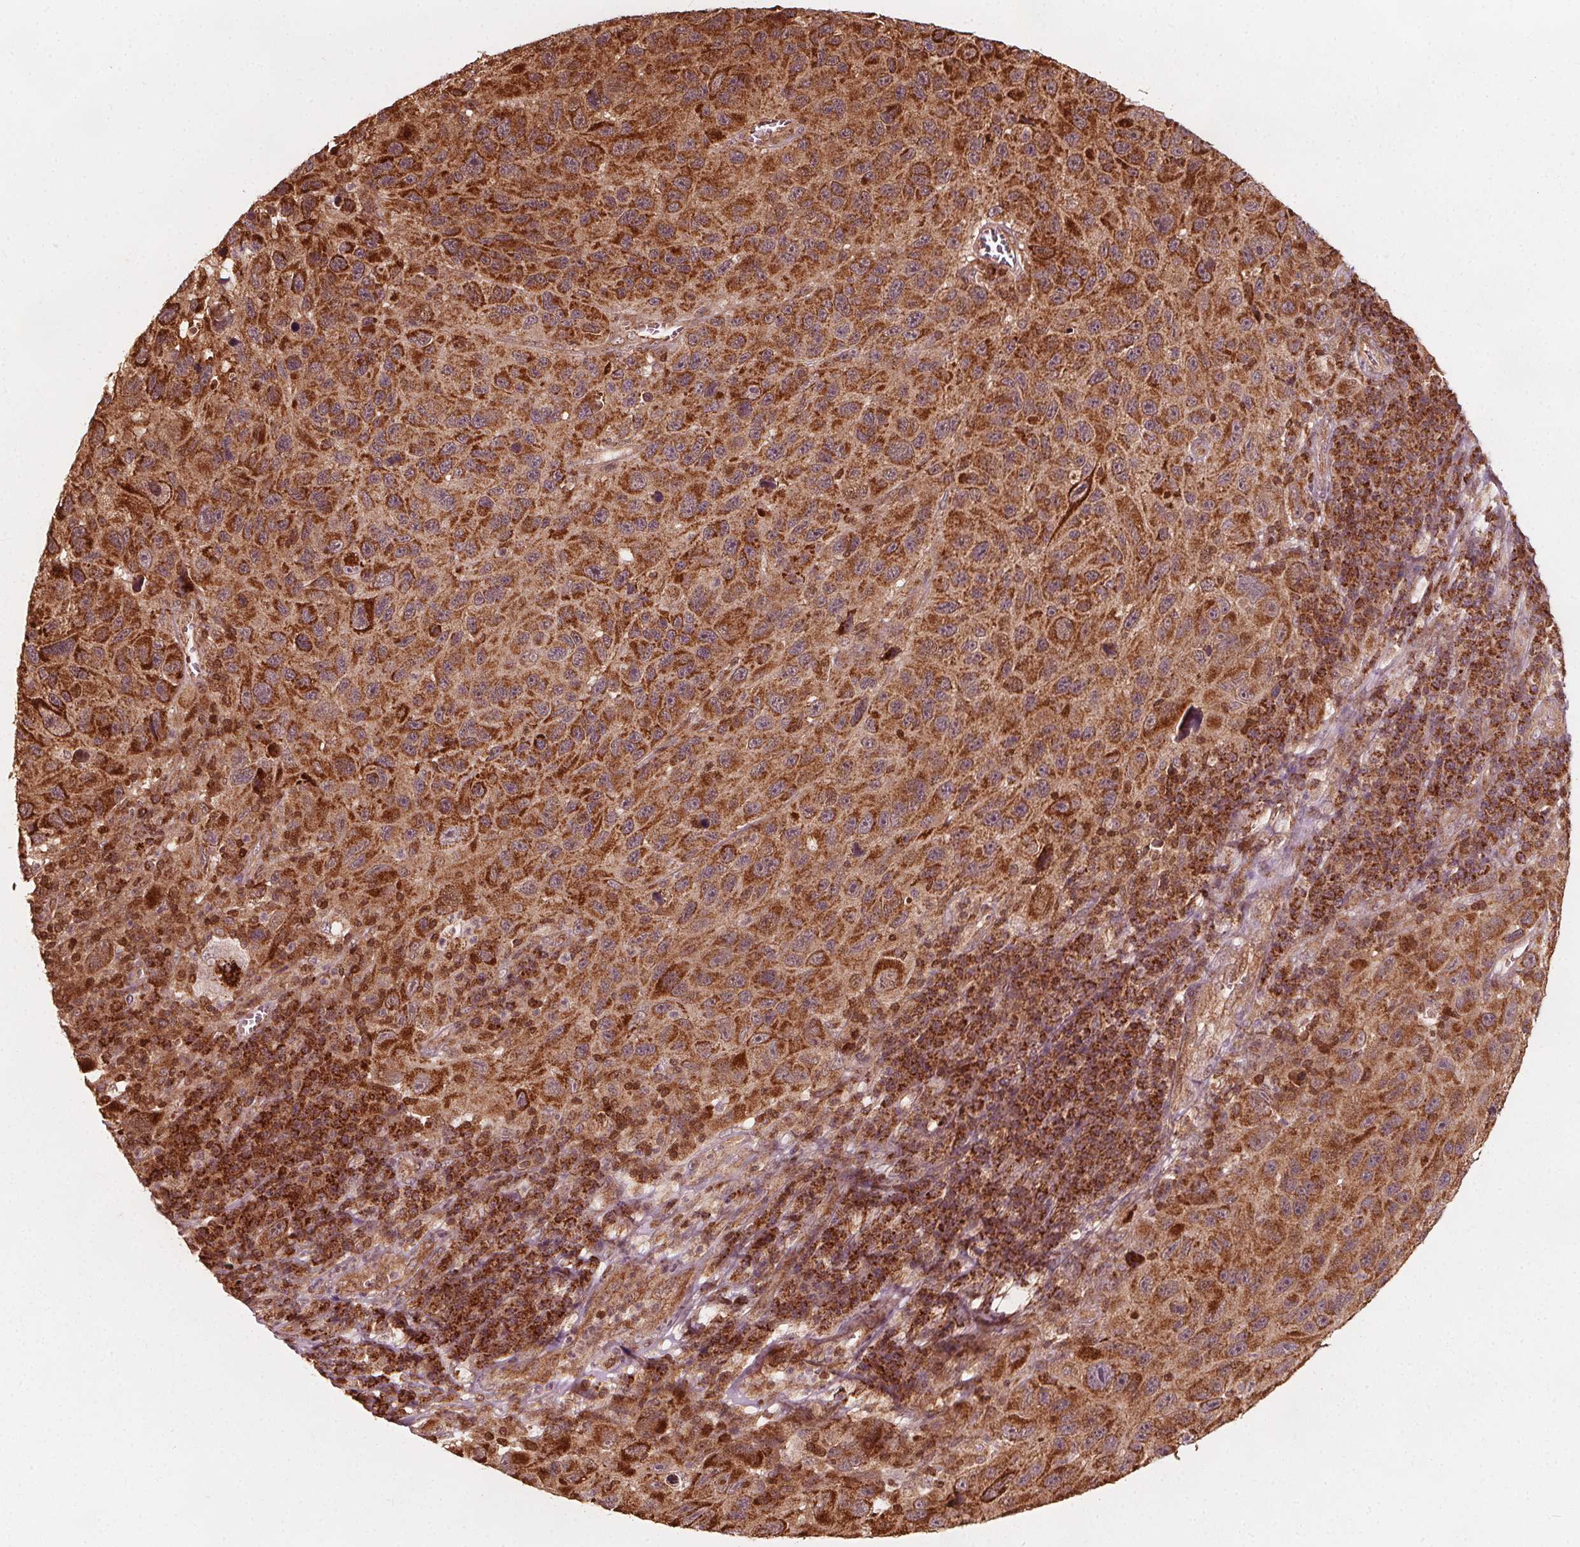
{"staining": {"intensity": "strong", "quantity": ">75%", "location": "cytoplasmic/membranous"}, "tissue": "melanoma", "cell_type": "Tumor cells", "image_type": "cancer", "snomed": [{"axis": "morphology", "description": "Malignant melanoma, NOS"}, {"axis": "topography", "description": "Skin"}], "caption": "Brown immunohistochemical staining in human malignant melanoma displays strong cytoplasmic/membranous positivity in about >75% of tumor cells. The staining was performed using DAB (3,3'-diaminobenzidine) to visualize the protein expression in brown, while the nuclei were stained in blue with hematoxylin (Magnification: 20x).", "gene": "AIP", "patient": {"sex": "male", "age": 53}}